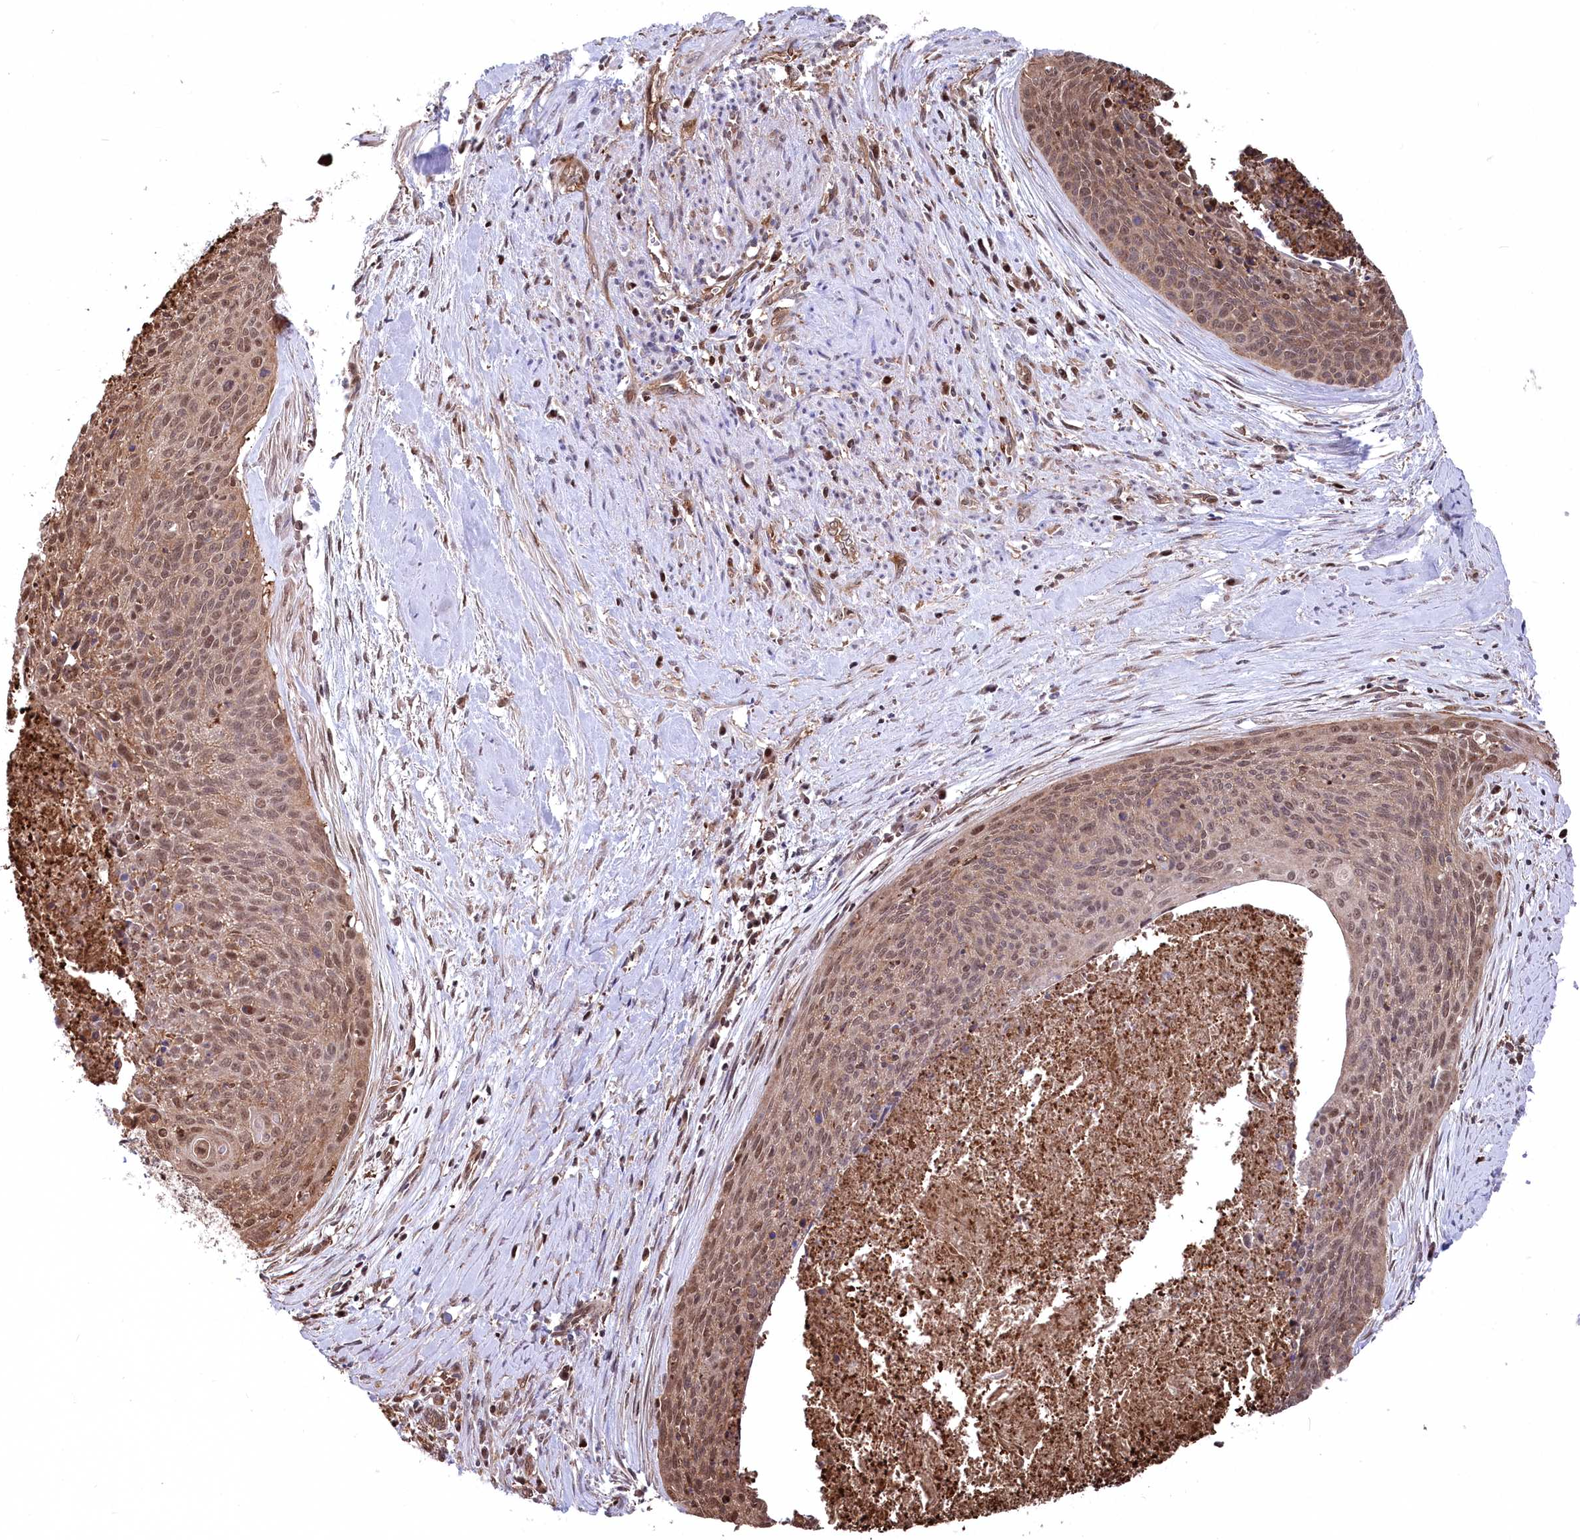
{"staining": {"intensity": "moderate", "quantity": ">75%", "location": "cytoplasmic/membranous,nuclear"}, "tissue": "cervical cancer", "cell_type": "Tumor cells", "image_type": "cancer", "snomed": [{"axis": "morphology", "description": "Squamous cell carcinoma, NOS"}, {"axis": "topography", "description": "Cervix"}], "caption": "An immunohistochemistry (IHC) micrograph of tumor tissue is shown. Protein staining in brown labels moderate cytoplasmic/membranous and nuclear positivity in cervical cancer within tumor cells.", "gene": "PSMA1", "patient": {"sex": "female", "age": 55}}